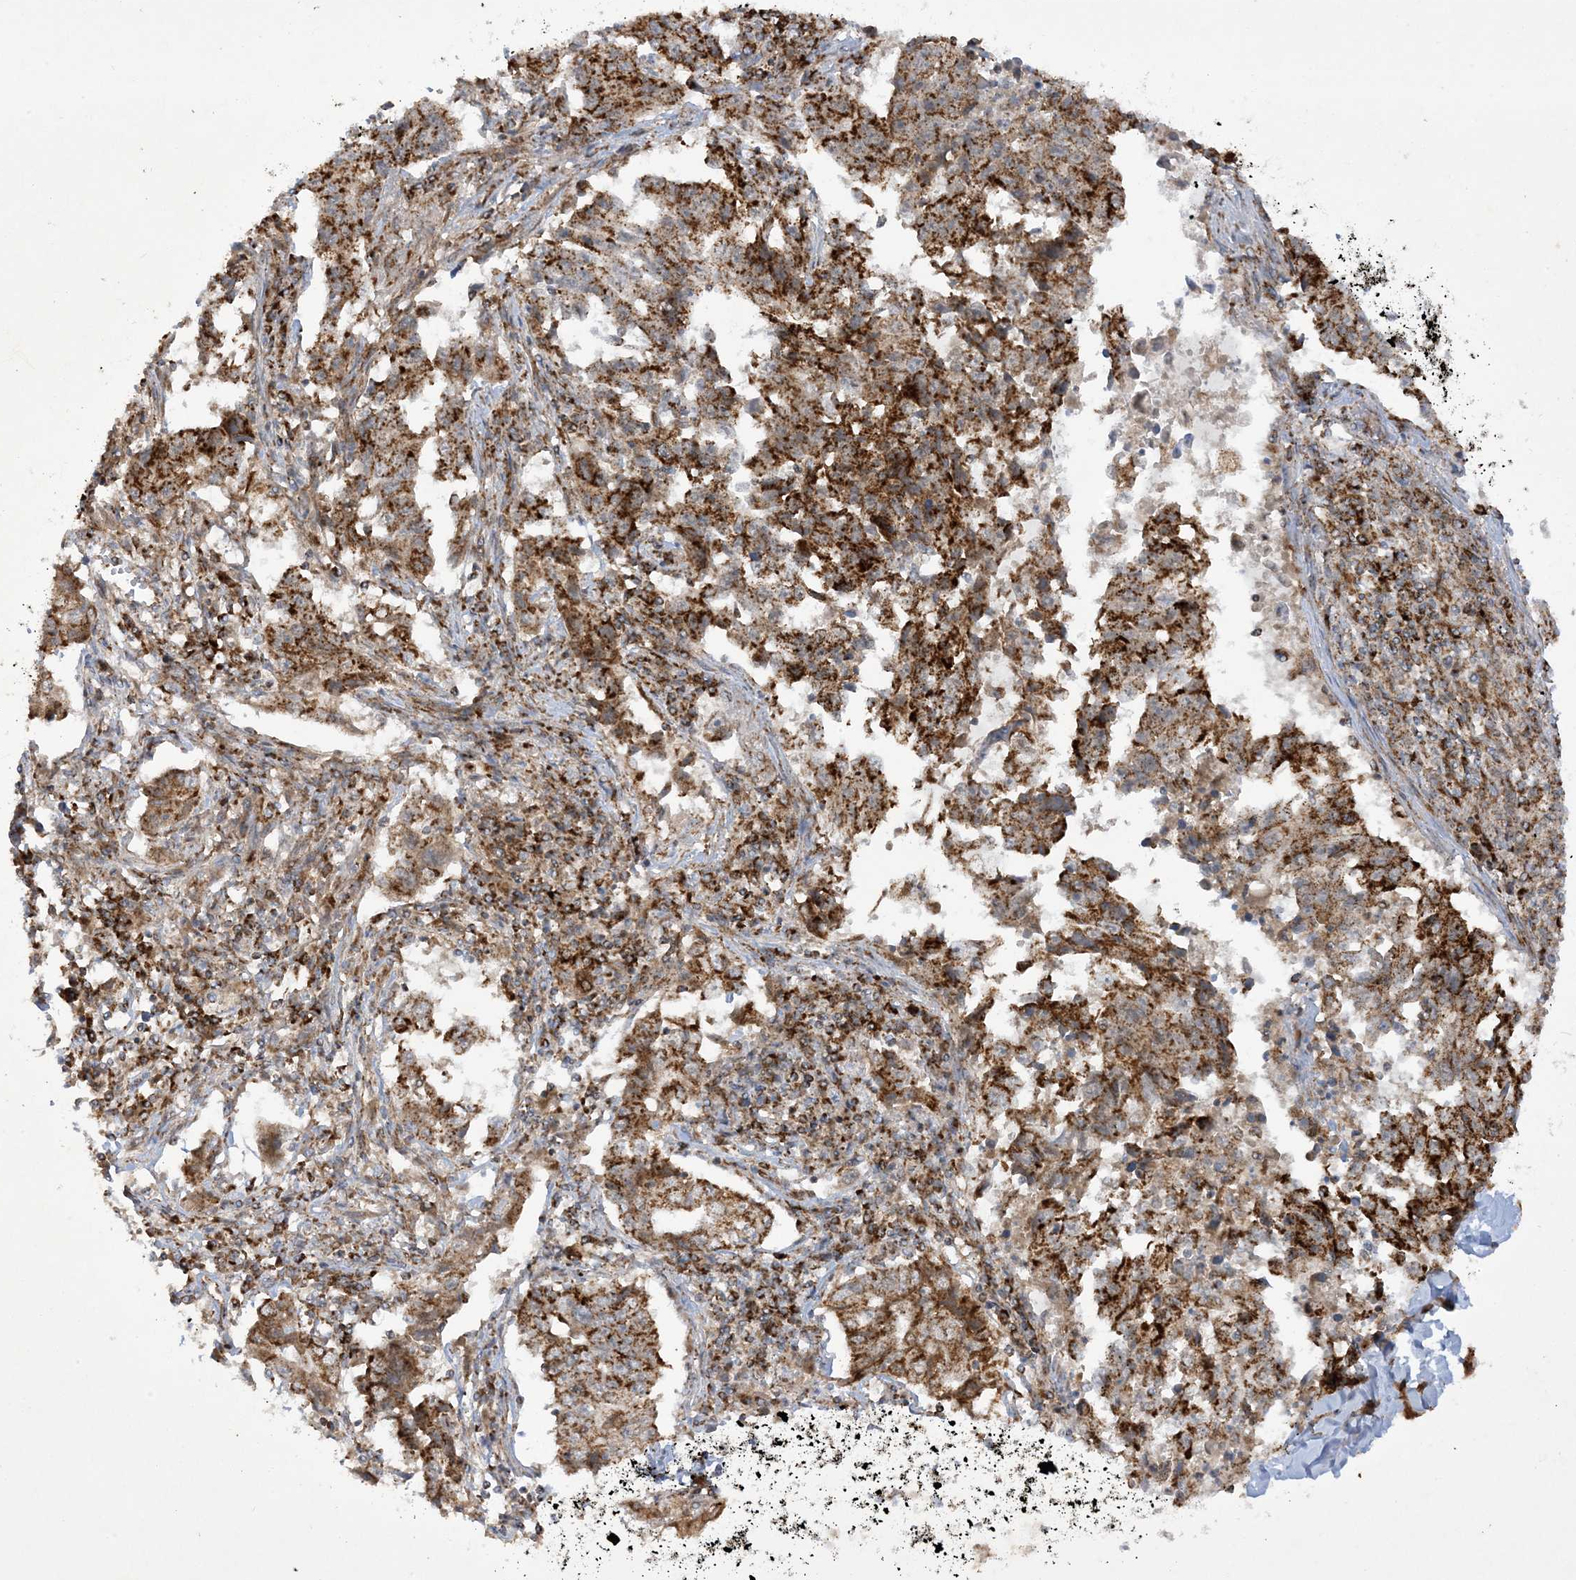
{"staining": {"intensity": "strong", "quantity": ">75%", "location": "cytoplasmic/membranous"}, "tissue": "lung cancer", "cell_type": "Tumor cells", "image_type": "cancer", "snomed": [{"axis": "morphology", "description": "Adenocarcinoma, NOS"}, {"axis": "topography", "description": "Lung"}], "caption": "Immunohistochemical staining of lung cancer reveals high levels of strong cytoplasmic/membranous protein staining in approximately >75% of tumor cells.", "gene": "NDUFAF3", "patient": {"sex": "female", "age": 51}}